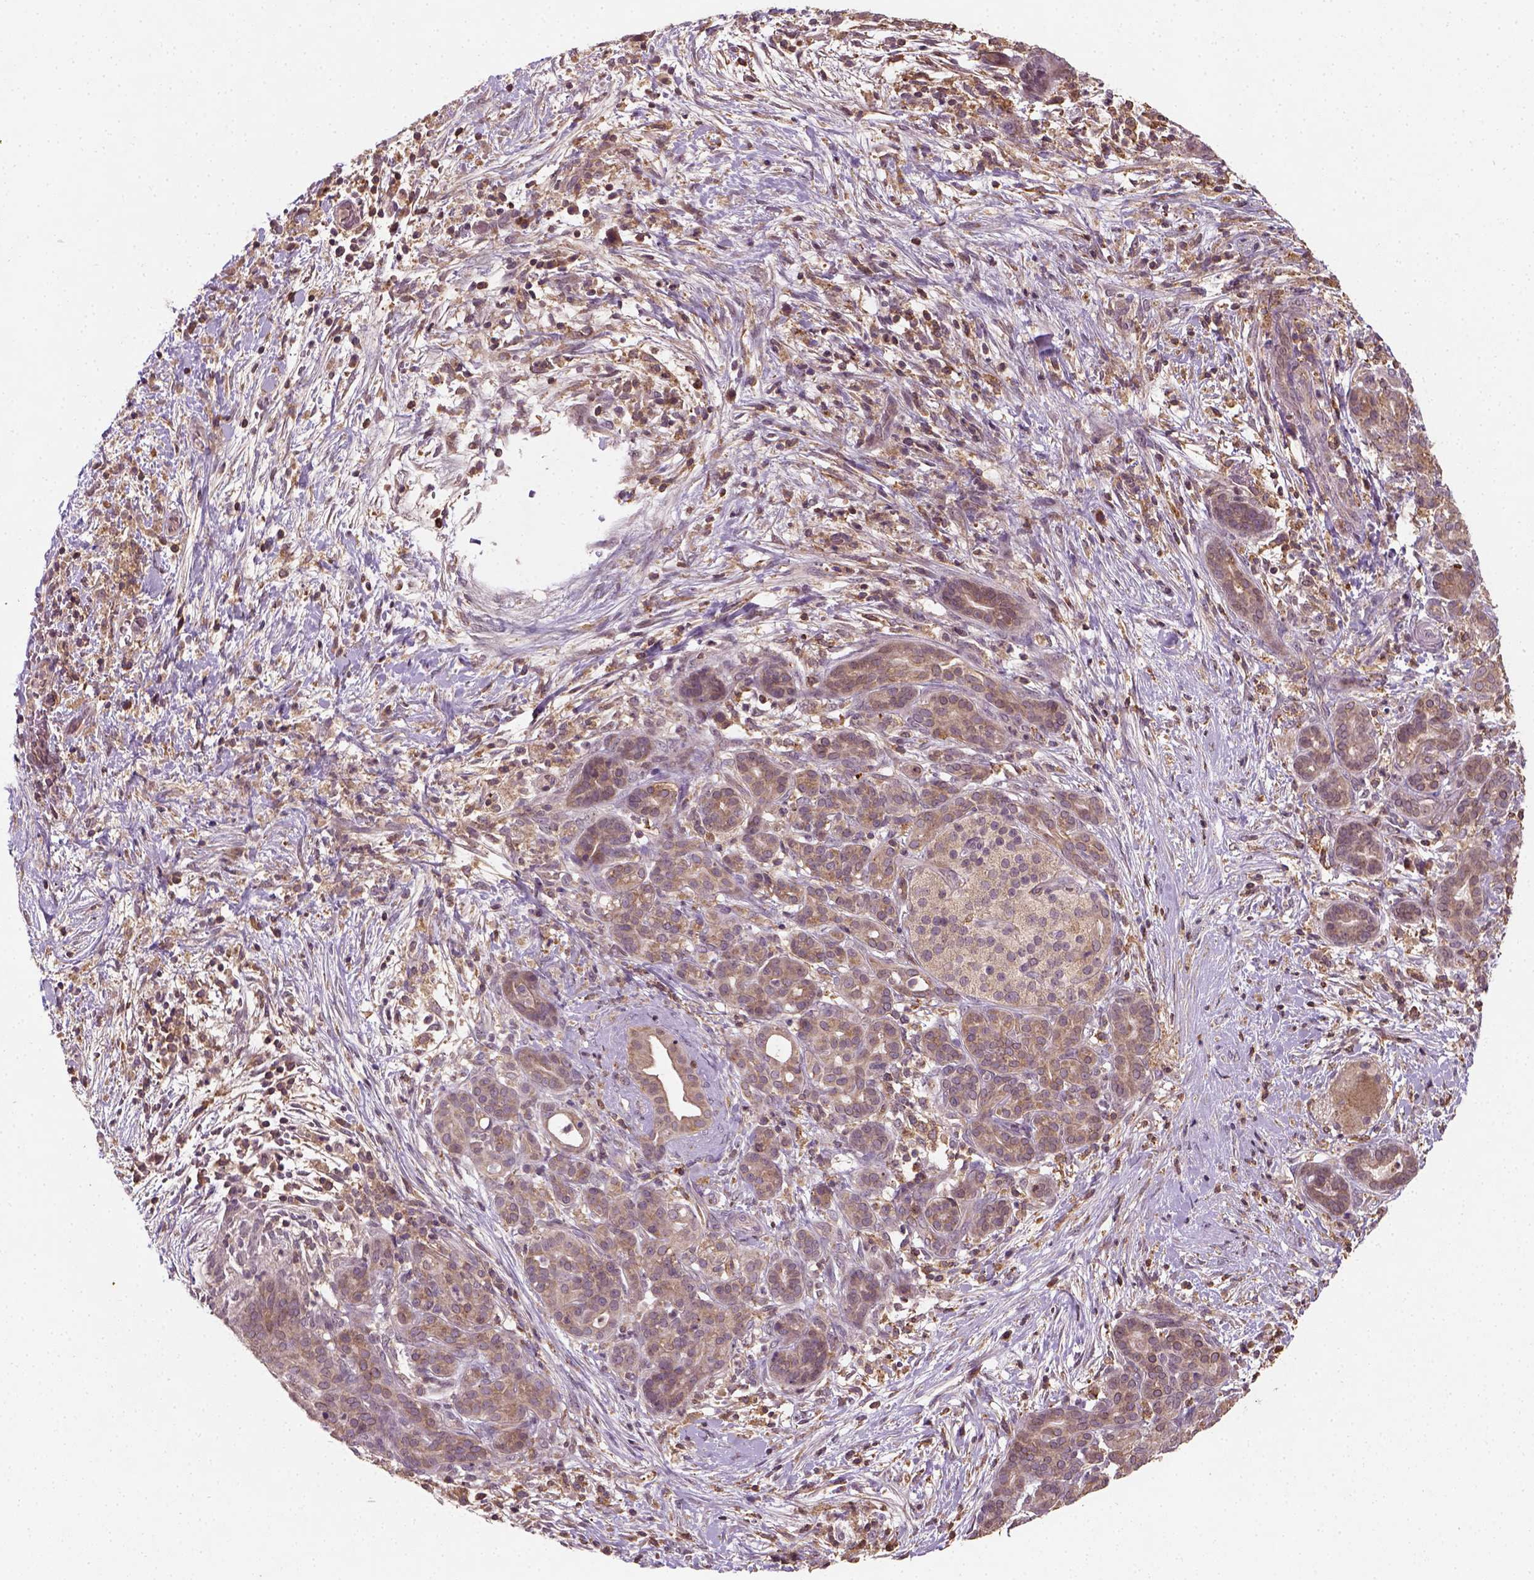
{"staining": {"intensity": "weak", "quantity": "25%-75%", "location": "cytoplasmic/membranous"}, "tissue": "pancreatic cancer", "cell_type": "Tumor cells", "image_type": "cancer", "snomed": [{"axis": "morphology", "description": "Adenocarcinoma, NOS"}, {"axis": "topography", "description": "Pancreas"}], "caption": "Pancreatic cancer (adenocarcinoma) stained for a protein (brown) displays weak cytoplasmic/membranous positive expression in approximately 25%-75% of tumor cells.", "gene": "CAMKK1", "patient": {"sex": "male", "age": 44}}